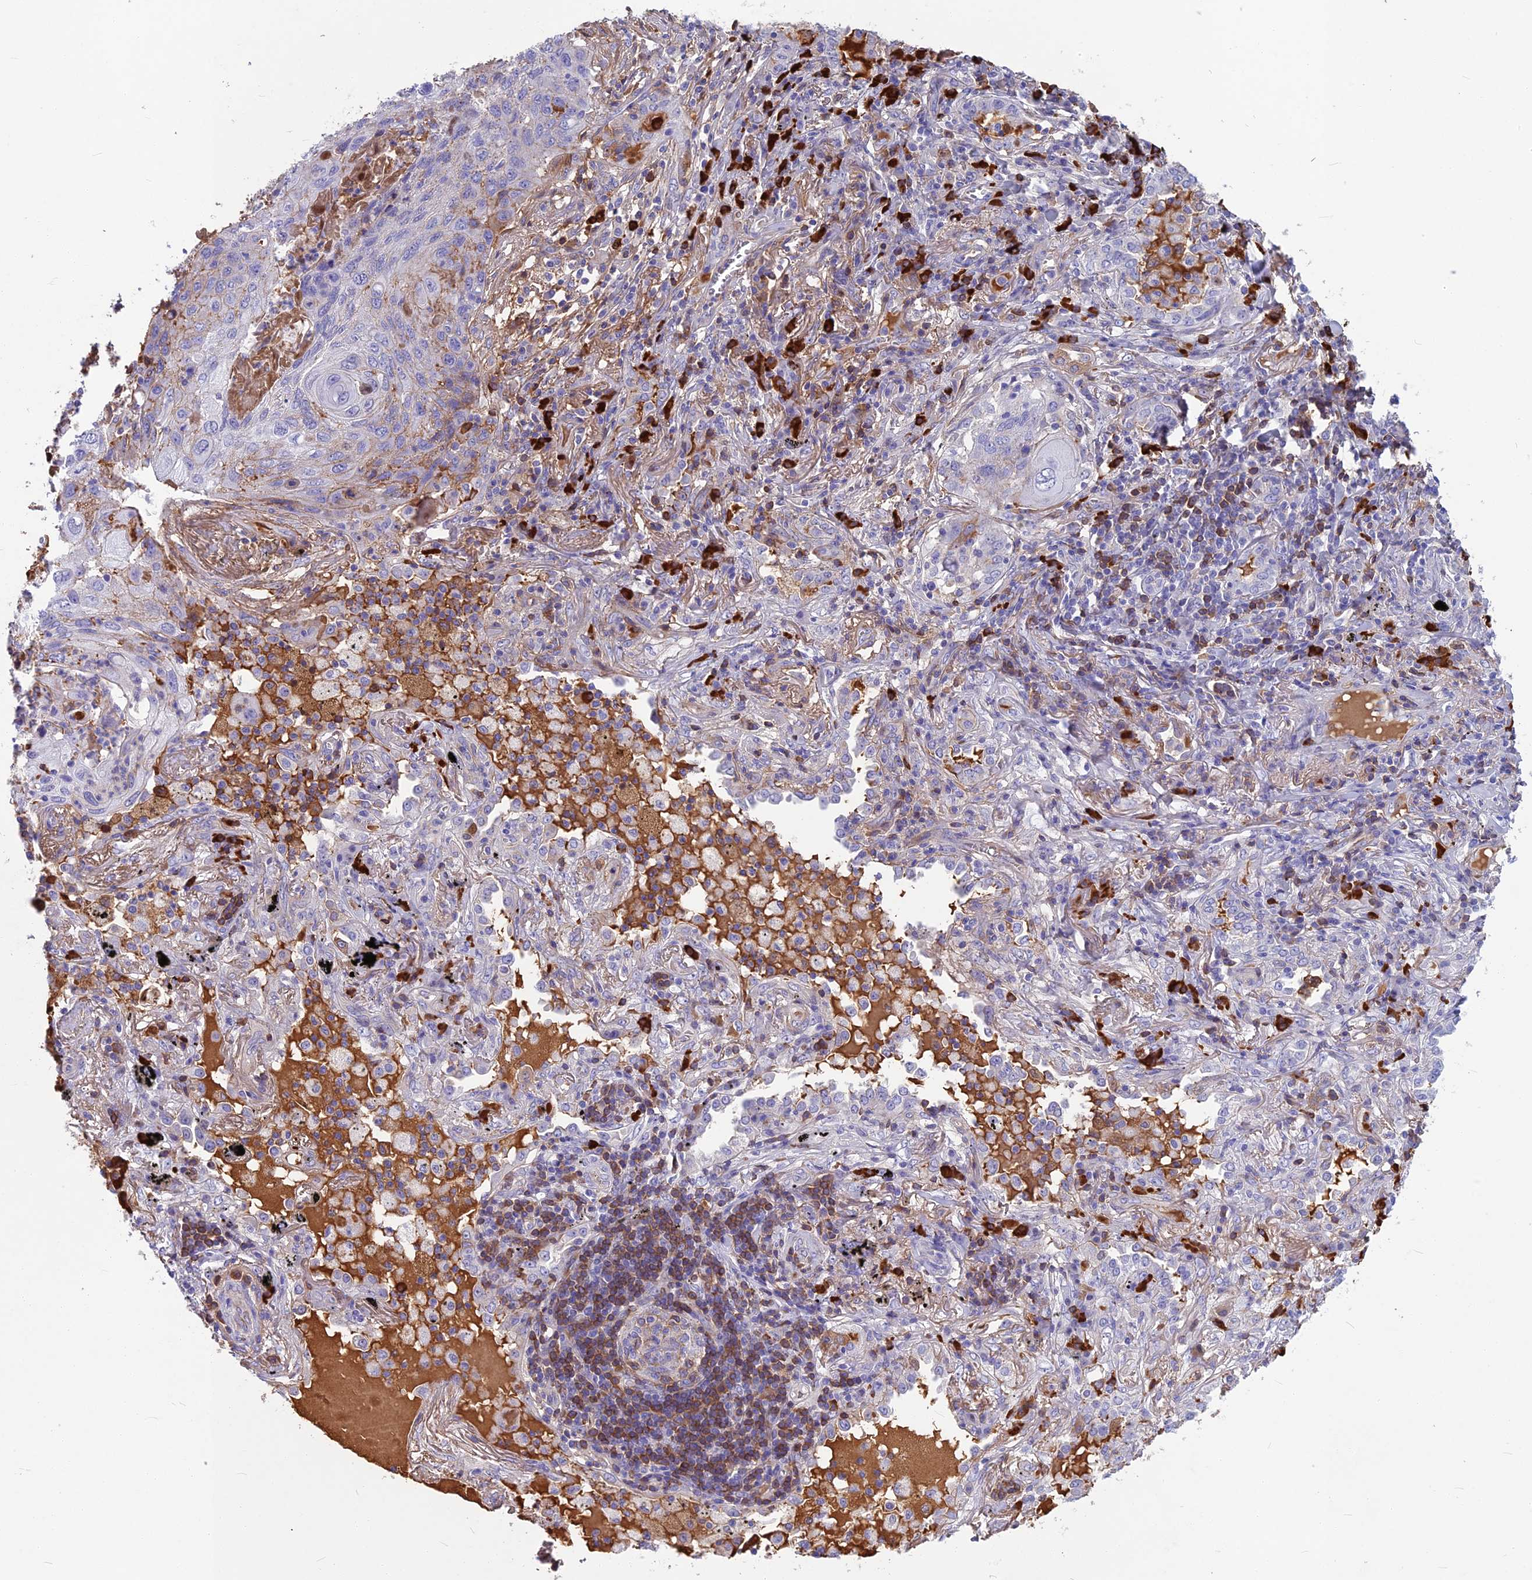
{"staining": {"intensity": "negative", "quantity": "none", "location": "none"}, "tissue": "lung cancer", "cell_type": "Tumor cells", "image_type": "cancer", "snomed": [{"axis": "morphology", "description": "Squamous cell carcinoma, NOS"}, {"axis": "topography", "description": "Lung"}], "caption": "Squamous cell carcinoma (lung) was stained to show a protein in brown. There is no significant expression in tumor cells.", "gene": "SNAP91", "patient": {"sex": "female", "age": 63}}